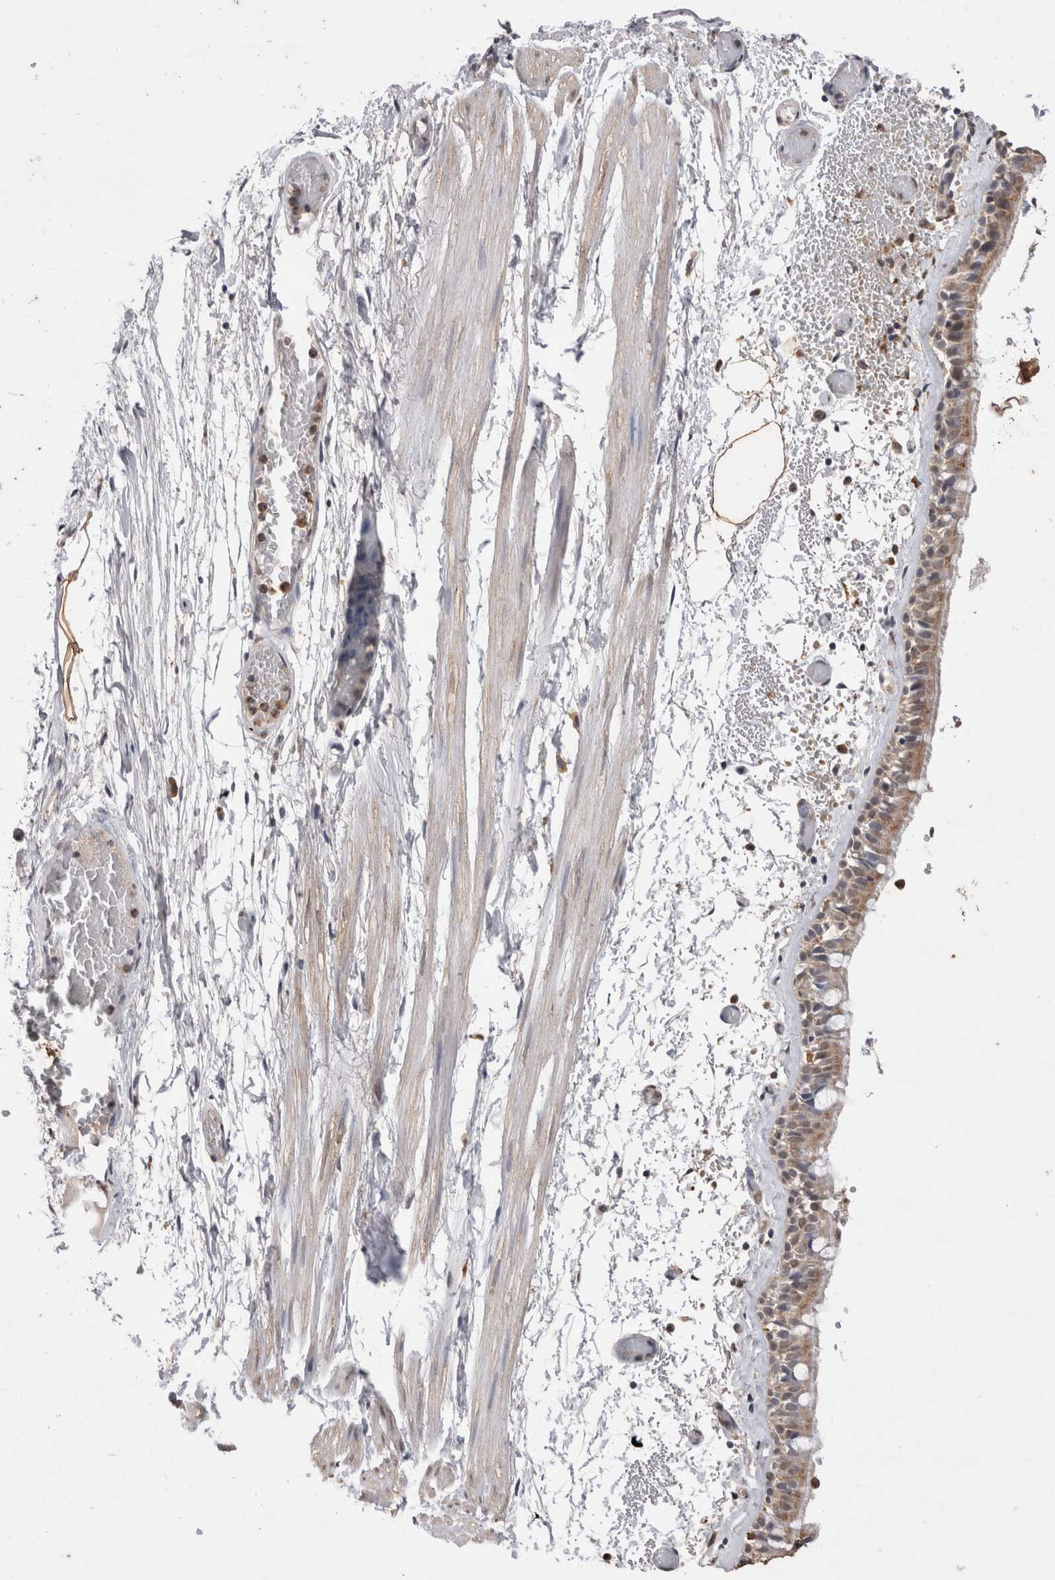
{"staining": {"intensity": "weak", "quantity": "25%-75%", "location": "cytoplasmic/membranous,nuclear"}, "tissue": "bronchus", "cell_type": "Respiratory epithelial cells", "image_type": "normal", "snomed": [{"axis": "morphology", "description": "Normal tissue, NOS"}, {"axis": "topography", "description": "Bronchus"}, {"axis": "topography", "description": "Lung"}], "caption": "The image demonstrates staining of unremarkable bronchus, revealing weak cytoplasmic/membranous,nuclear protein staining (brown color) within respiratory epithelial cells.", "gene": "GRK5", "patient": {"sex": "male", "age": 56}}